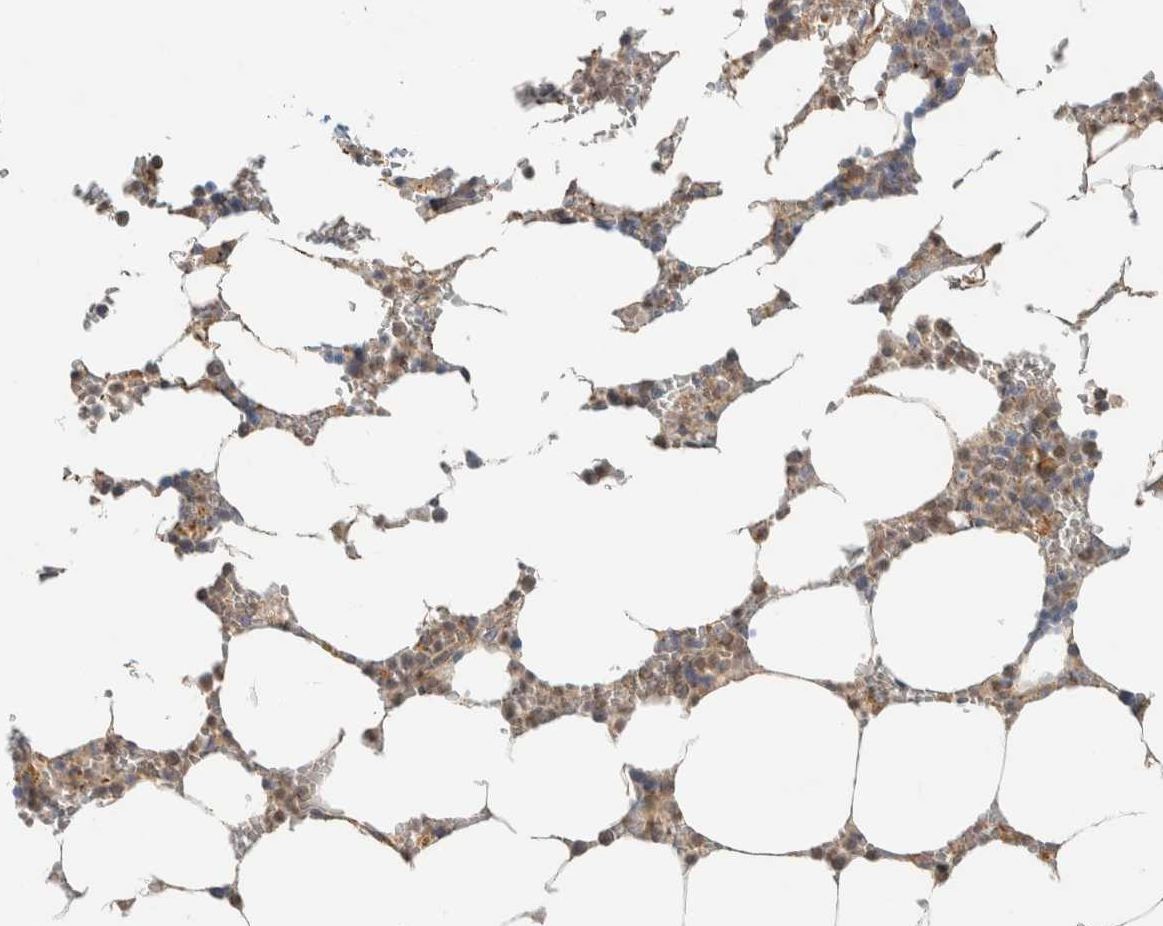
{"staining": {"intensity": "moderate", "quantity": "25%-75%", "location": "cytoplasmic/membranous"}, "tissue": "bone marrow", "cell_type": "Hematopoietic cells", "image_type": "normal", "snomed": [{"axis": "morphology", "description": "Normal tissue, NOS"}, {"axis": "topography", "description": "Bone marrow"}], "caption": "Human bone marrow stained with a brown dye displays moderate cytoplasmic/membranous positive expression in approximately 25%-75% of hematopoietic cells.", "gene": "PDE7B", "patient": {"sex": "male", "age": 70}}